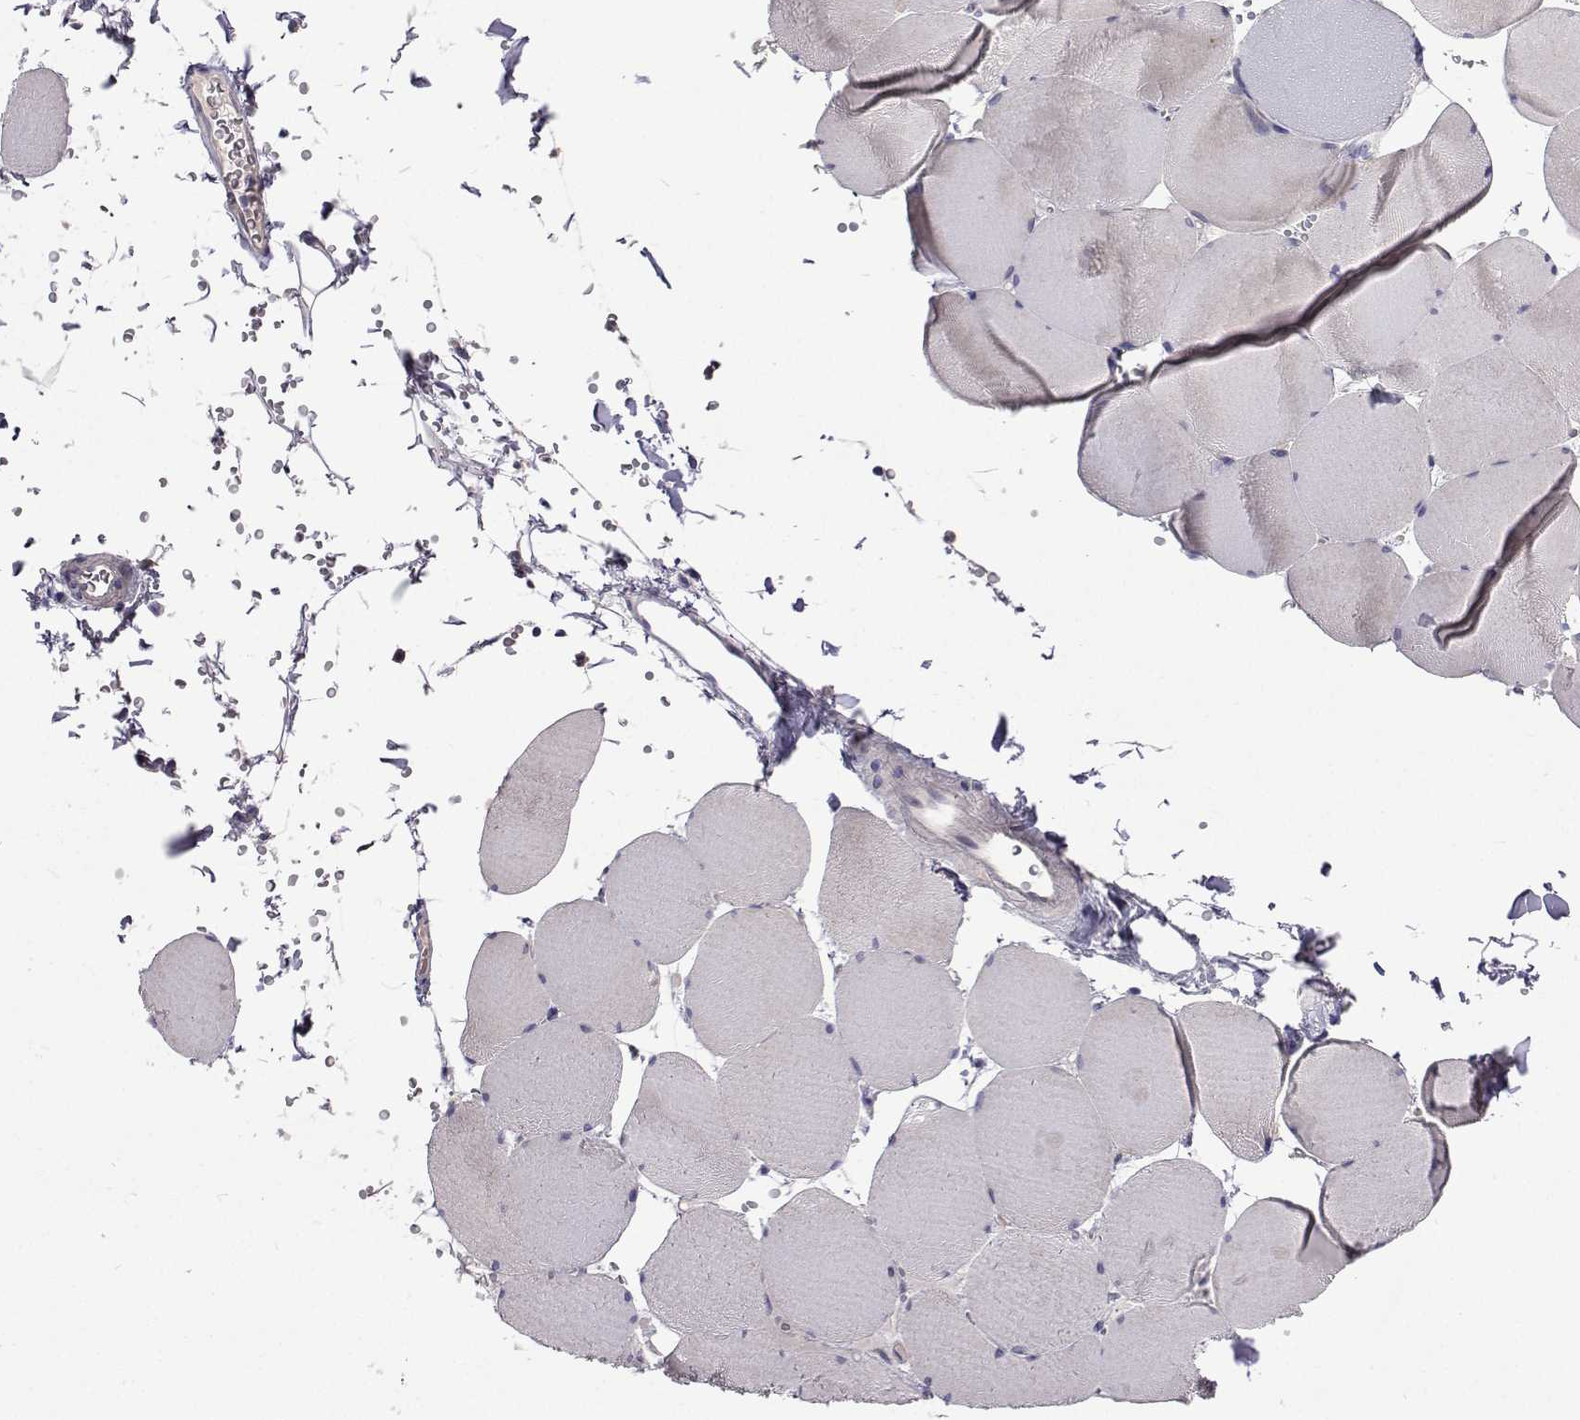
{"staining": {"intensity": "negative", "quantity": "none", "location": "none"}, "tissue": "skeletal muscle", "cell_type": "Myocytes", "image_type": "normal", "snomed": [{"axis": "morphology", "description": "Normal tissue, NOS"}, {"axis": "topography", "description": "Skeletal muscle"}, {"axis": "topography", "description": "Head-Neck"}], "caption": "DAB immunohistochemical staining of benign human skeletal muscle displays no significant positivity in myocytes. (Stains: DAB immunohistochemistry (IHC) with hematoxylin counter stain, Microscopy: brightfield microscopy at high magnification).", "gene": "NPR3", "patient": {"sex": "male", "age": 66}}